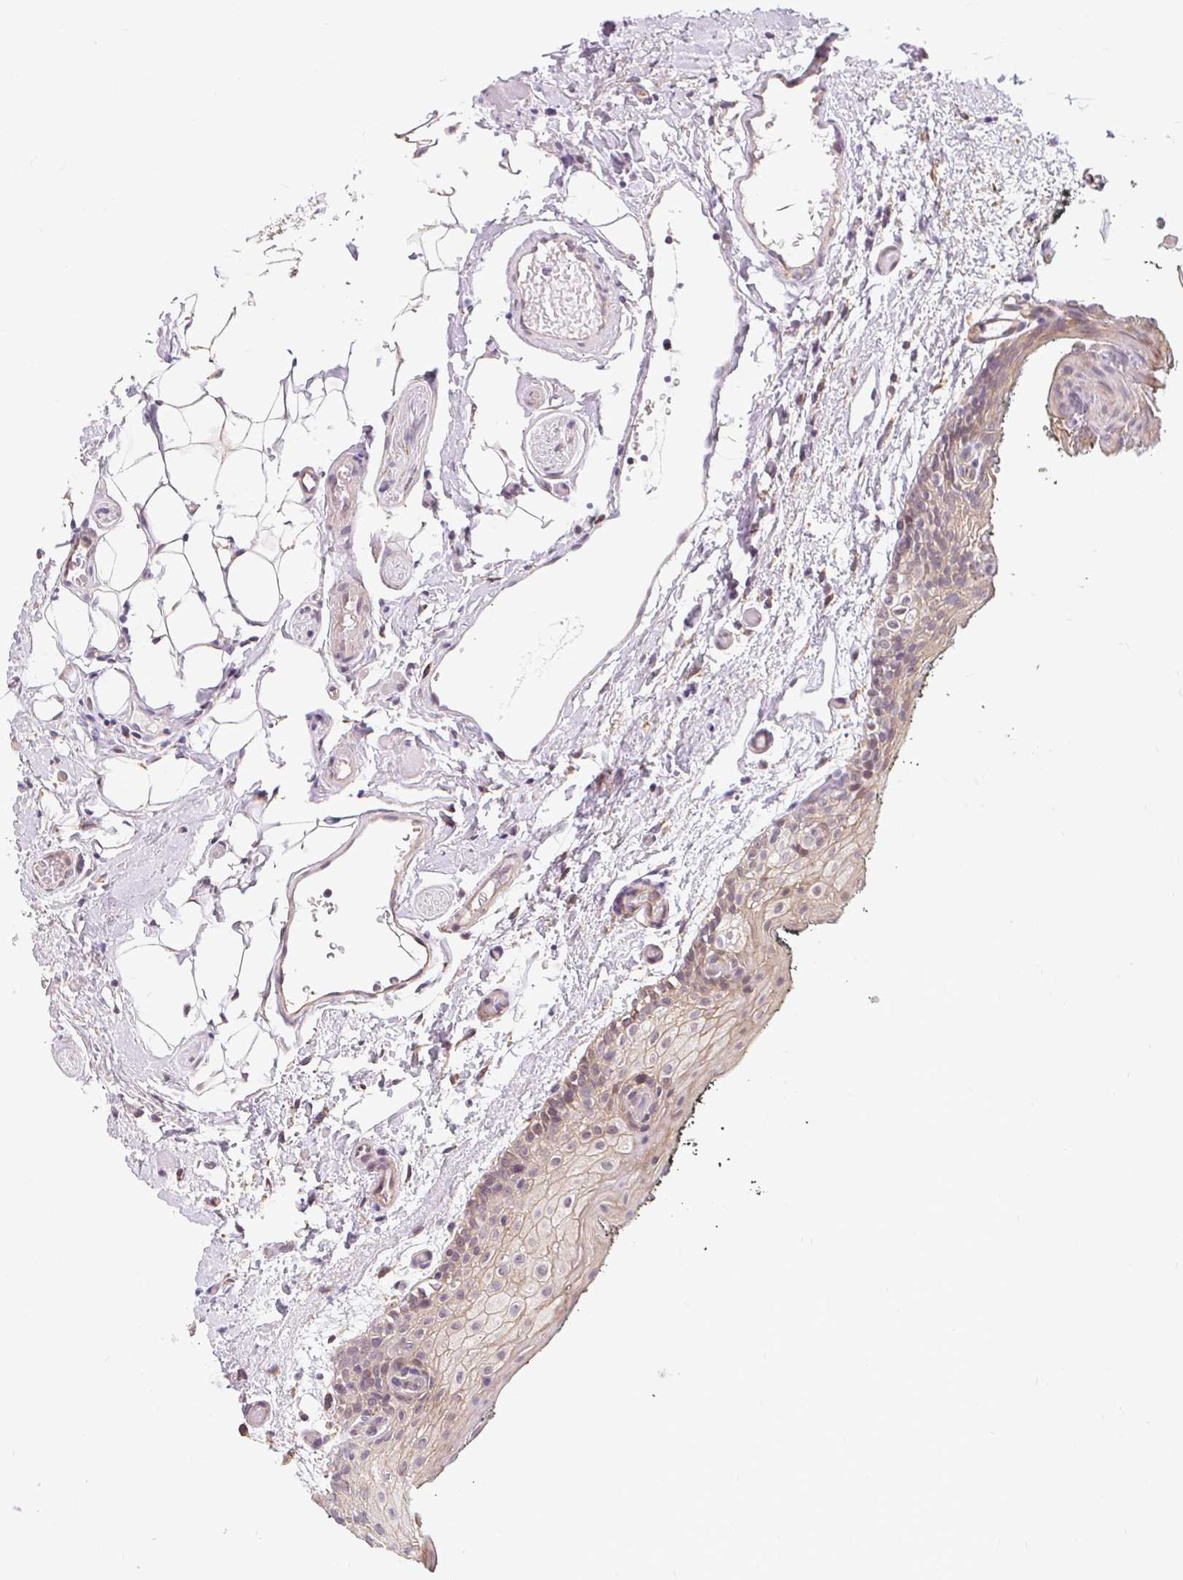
{"staining": {"intensity": "weak", "quantity": "25%-75%", "location": "cytoplasmic/membranous"}, "tissue": "oral mucosa", "cell_type": "Squamous epithelial cells", "image_type": "normal", "snomed": [{"axis": "morphology", "description": "Normal tissue, NOS"}, {"axis": "morphology", "description": "Squamous cell carcinoma, NOS"}, {"axis": "topography", "description": "Oral tissue"}, {"axis": "topography", "description": "Head-Neck"}], "caption": "Brown immunohistochemical staining in normal oral mucosa shows weak cytoplasmic/membranous expression in about 25%-75% of squamous epithelial cells.", "gene": "LYPD5", "patient": {"sex": "male", "age": 58}}